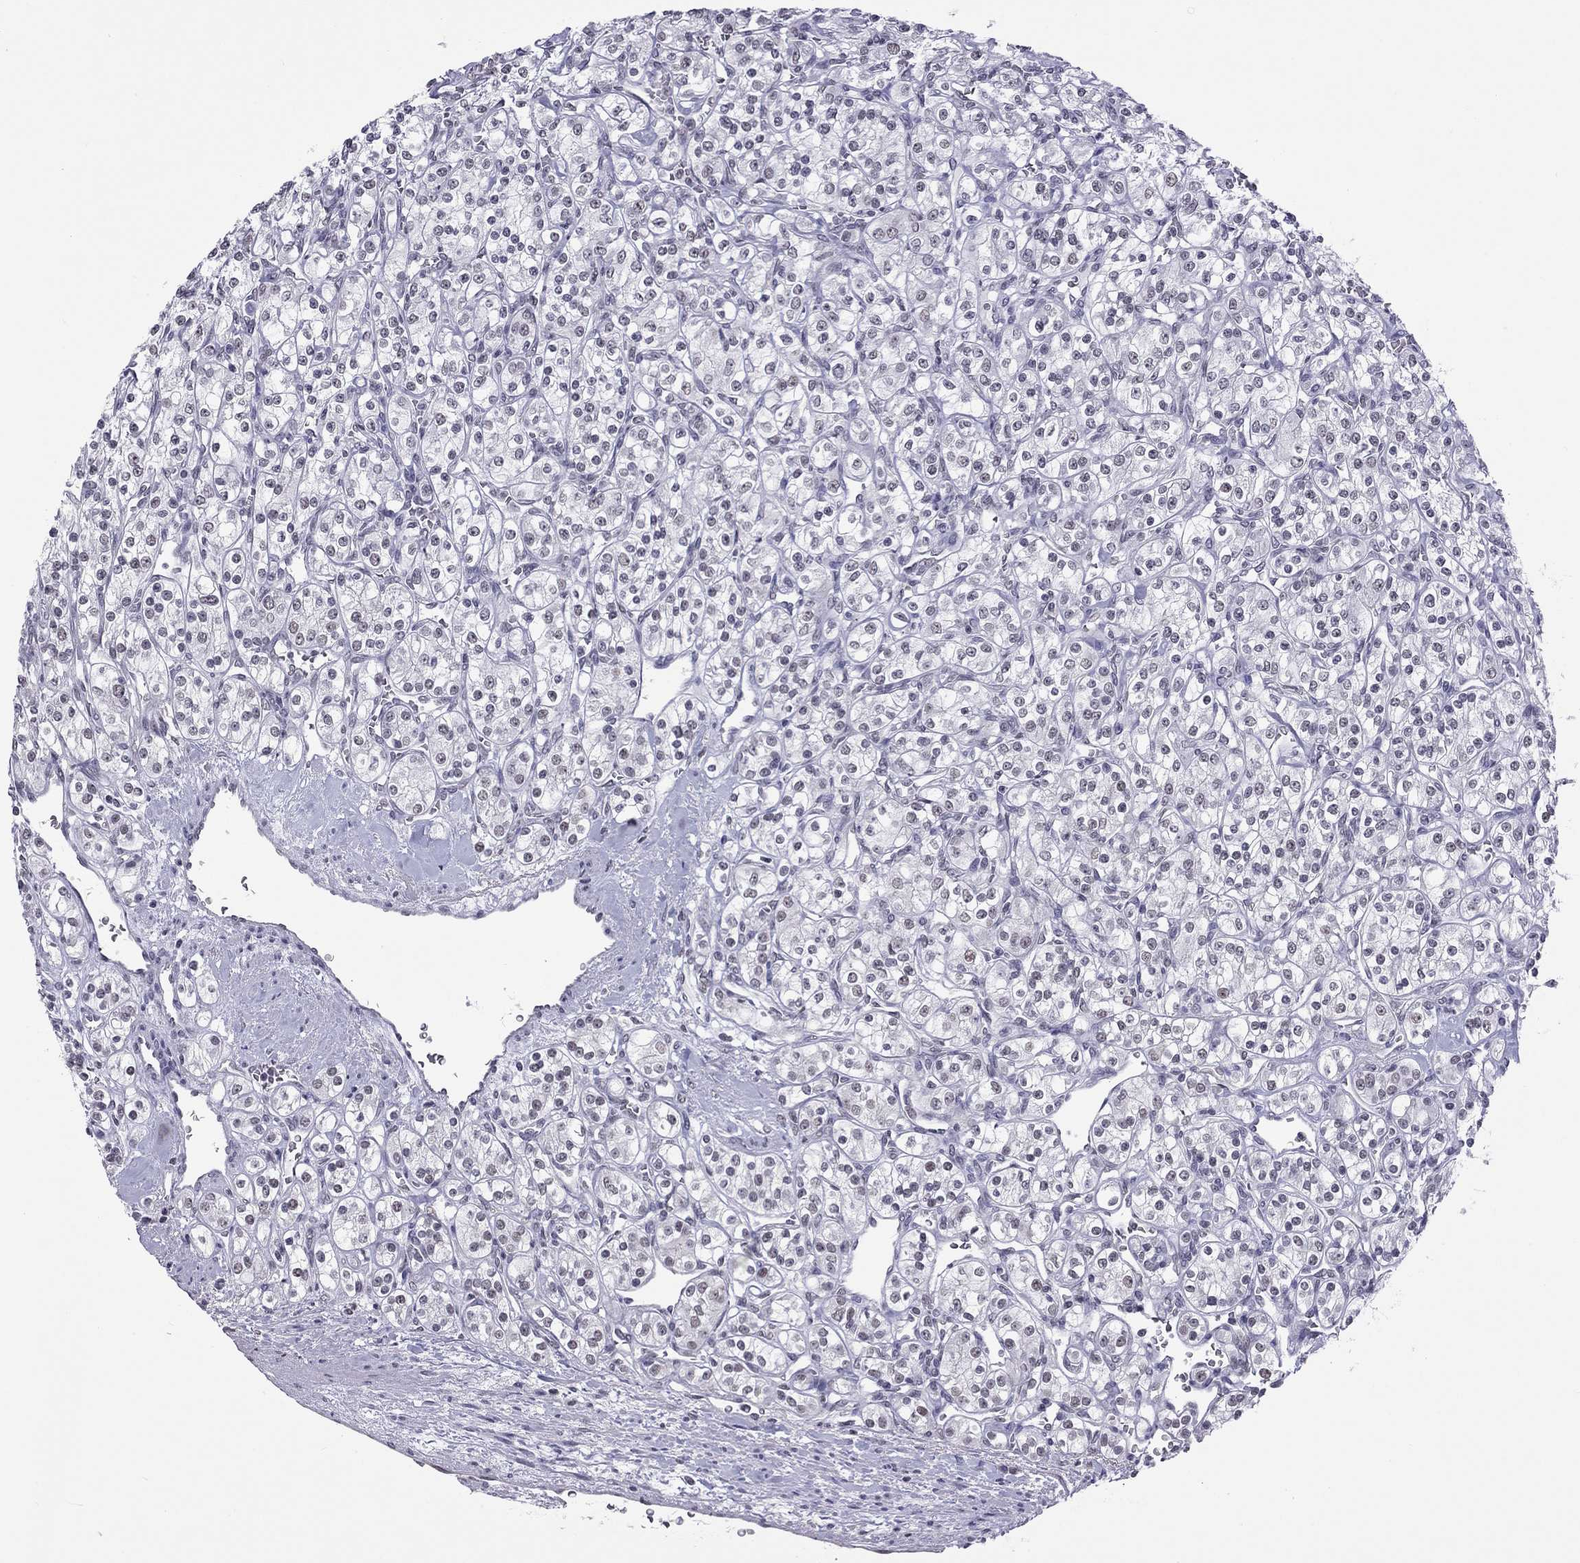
{"staining": {"intensity": "negative", "quantity": "none", "location": "none"}, "tissue": "renal cancer", "cell_type": "Tumor cells", "image_type": "cancer", "snomed": [{"axis": "morphology", "description": "Adenocarcinoma, NOS"}, {"axis": "topography", "description": "Kidney"}], "caption": "This is an immunohistochemistry photomicrograph of human adenocarcinoma (renal). There is no expression in tumor cells.", "gene": "PPP1R3A", "patient": {"sex": "male", "age": 77}}